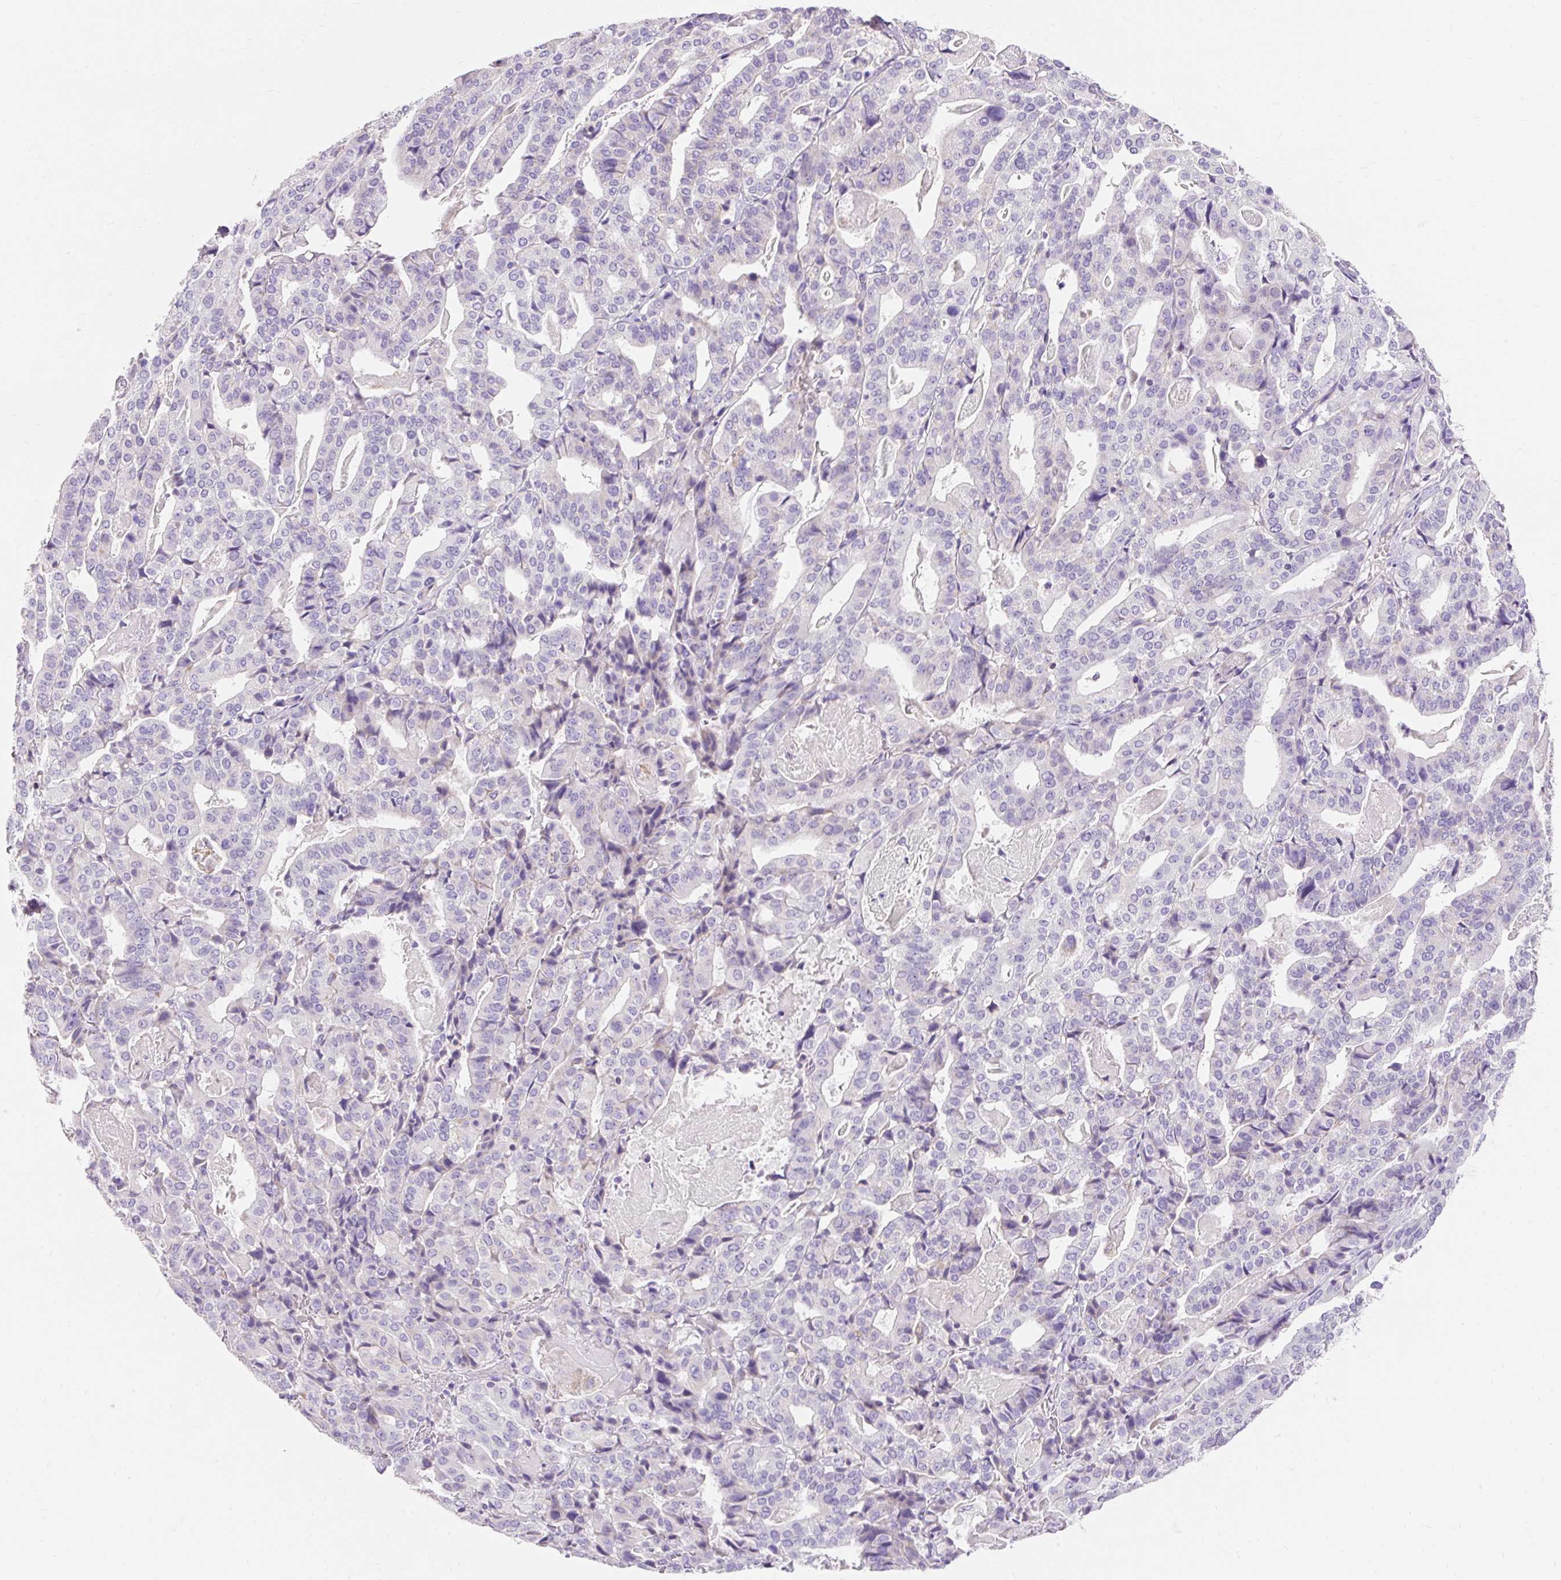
{"staining": {"intensity": "negative", "quantity": "none", "location": "none"}, "tissue": "stomach cancer", "cell_type": "Tumor cells", "image_type": "cancer", "snomed": [{"axis": "morphology", "description": "Adenocarcinoma, NOS"}, {"axis": "topography", "description": "Stomach"}], "caption": "Stomach cancer (adenocarcinoma) was stained to show a protein in brown. There is no significant positivity in tumor cells.", "gene": "PMAIP1", "patient": {"sex": "male", "age": 48}}